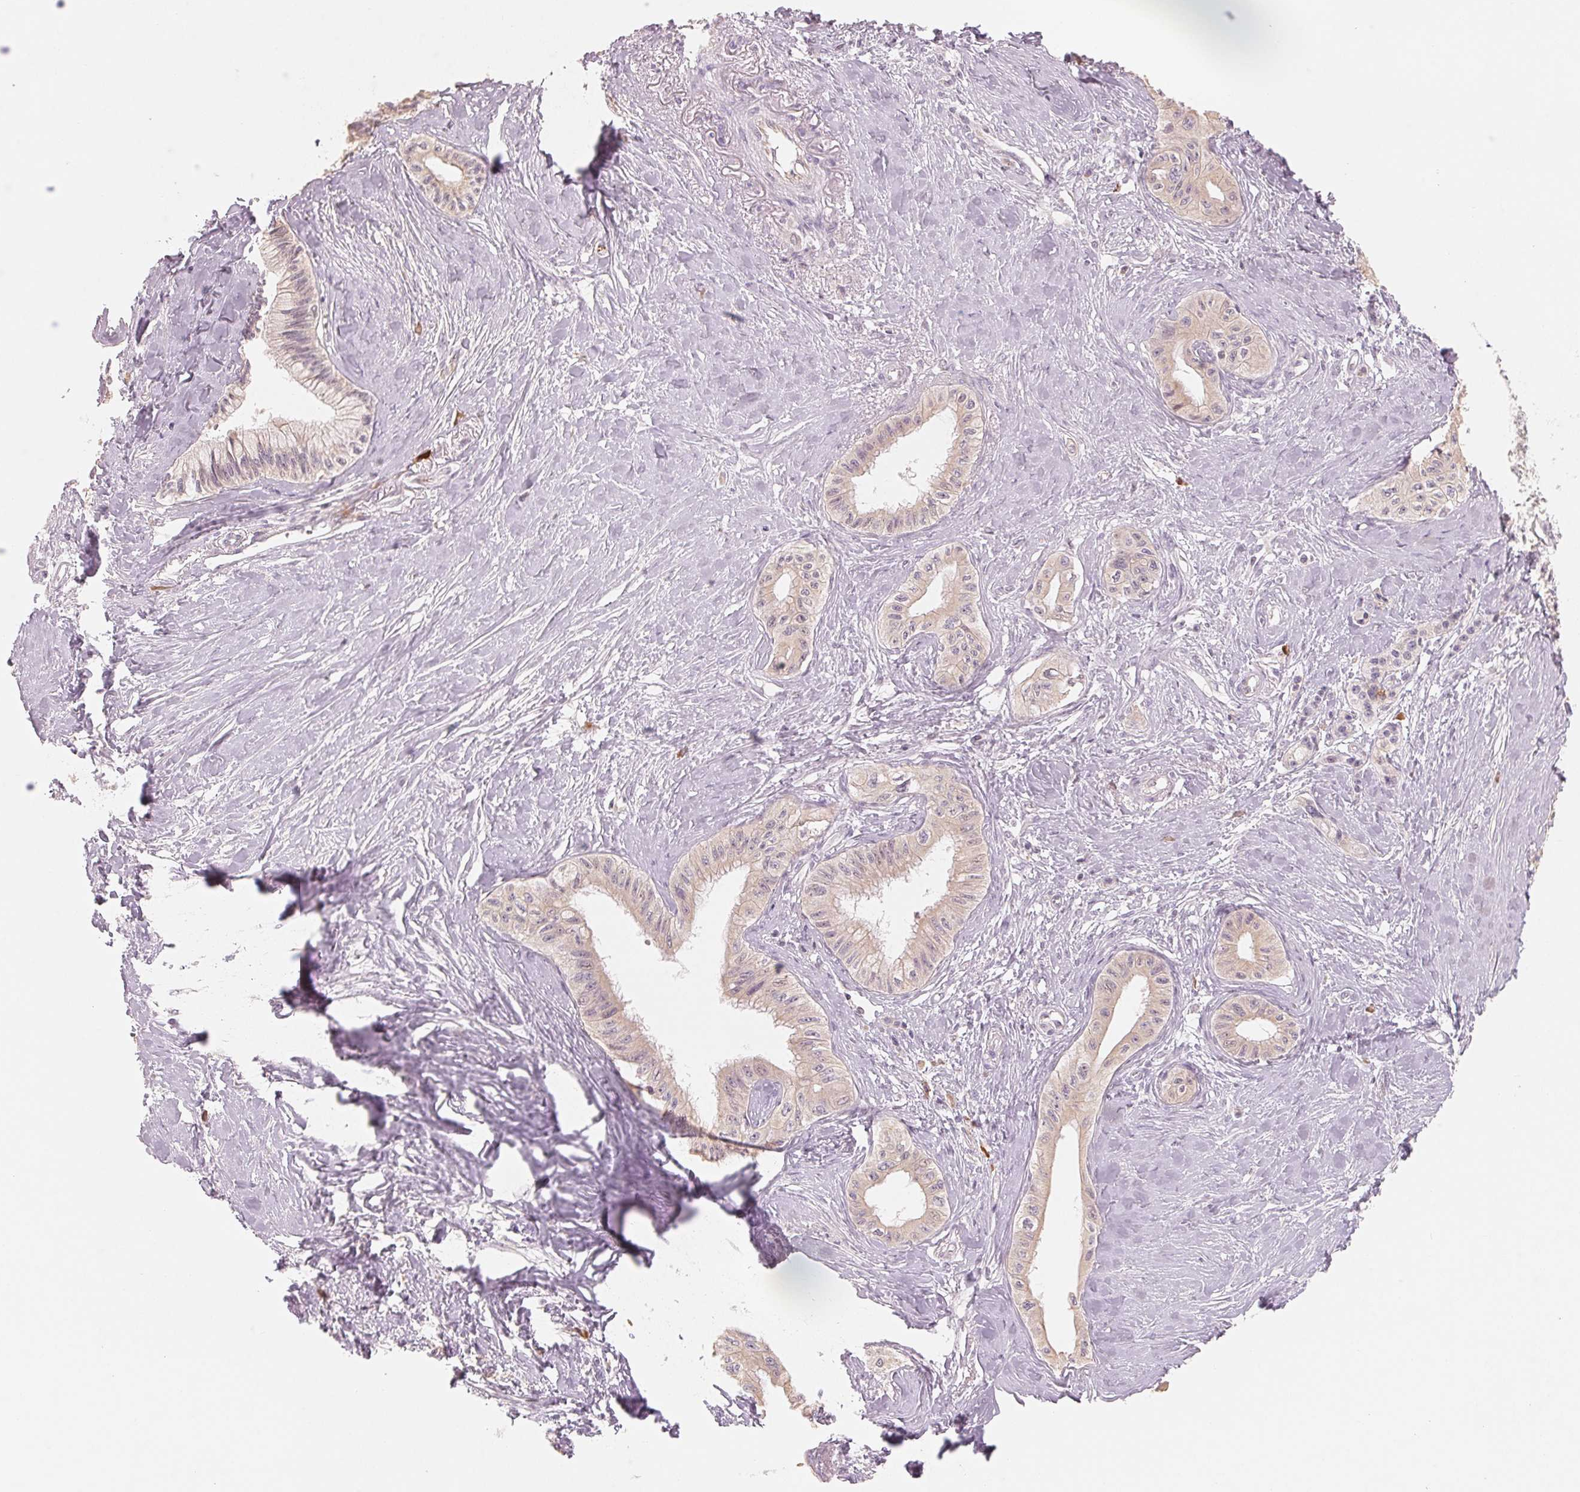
{"staining": {"intensity": "negative", "quantity": "none", "location": "none"}, "tissue": "pancreatic cancer", "cell_type": "Tumor cells", "image_type": "cancer", "snomed": [{"axis": "morphology", "description": "Adenocarcinoma, NOS"}, {"axis": "topography", "description": "Pancreas"}], "caption": "An image of adenocarcinoma (pancreatic) stained for a protein displays no brown staining in tumor cells.", "gene": "DENND2C", "patient": {"sex": "male", "age": 71}}